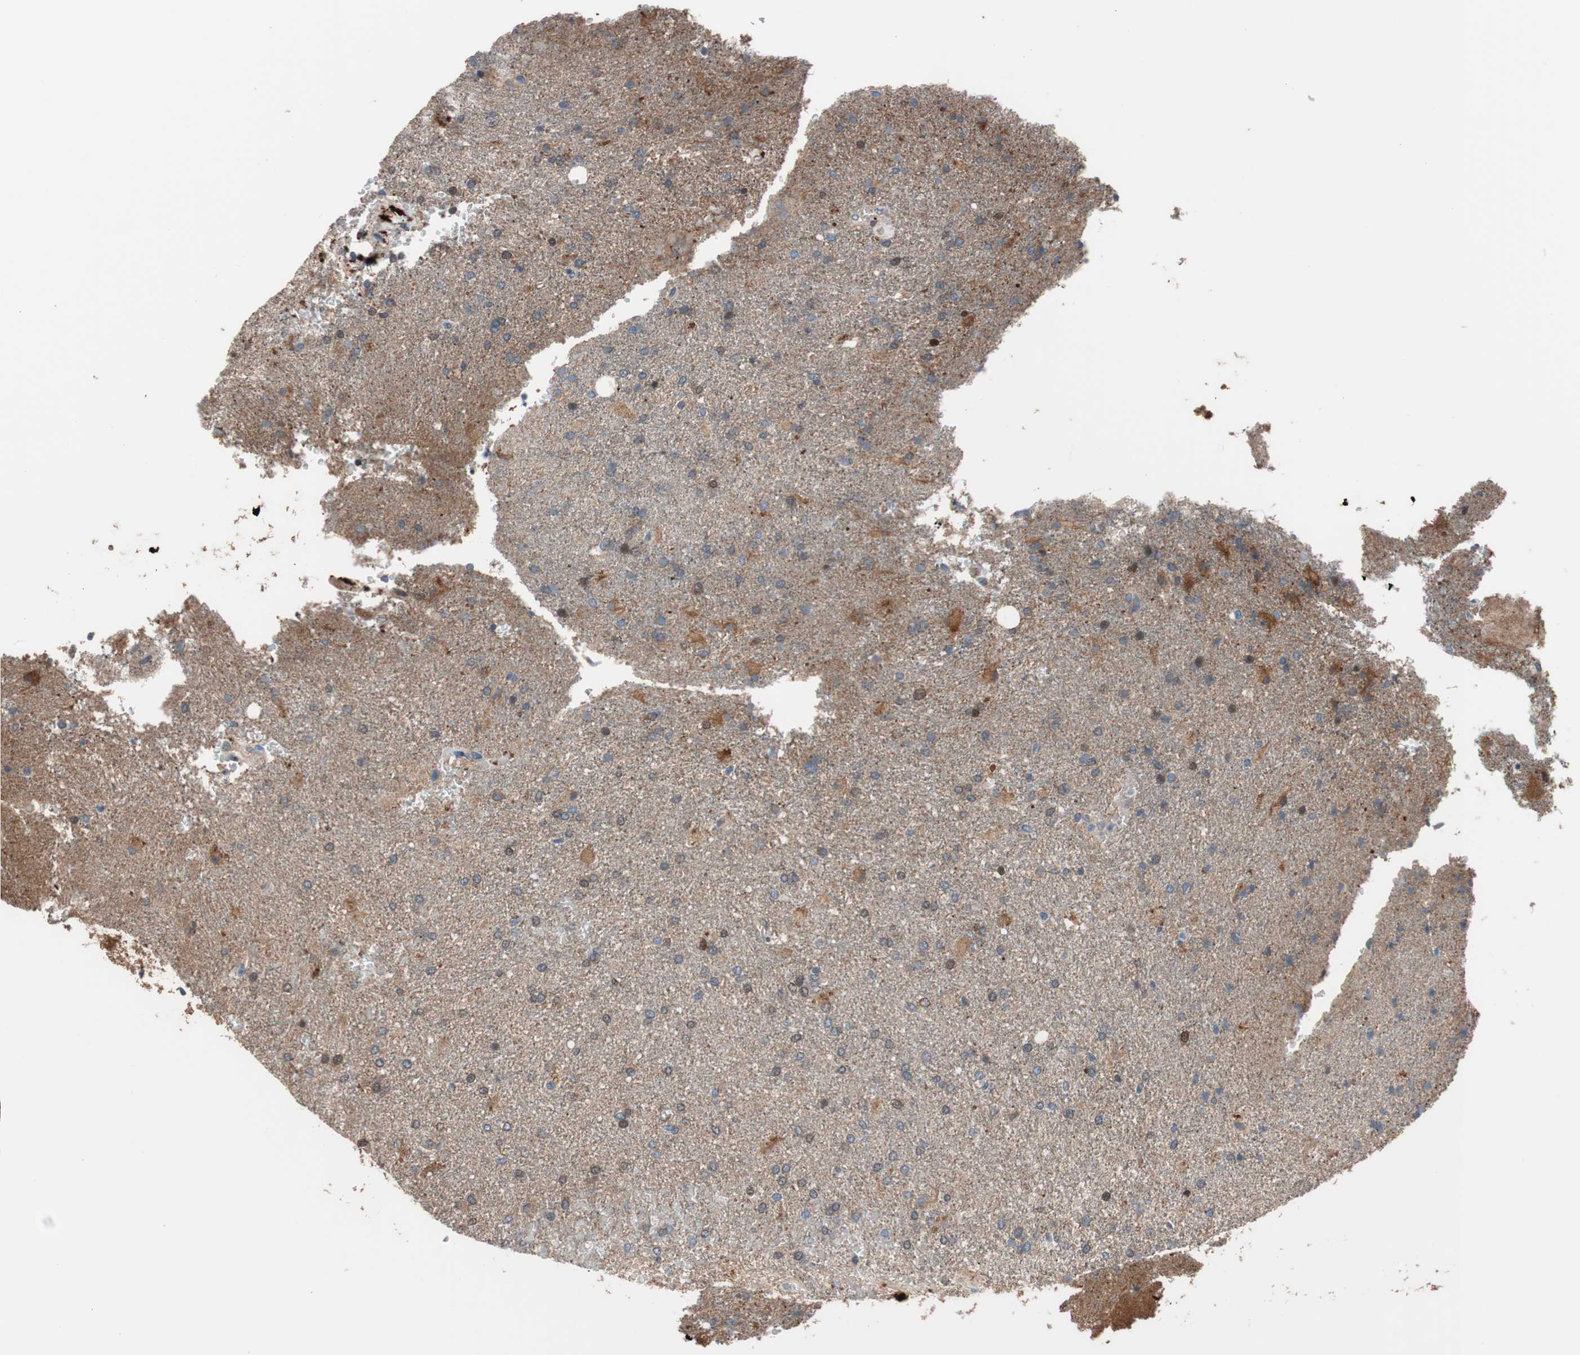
{"staining": {"intensity": "weak", "quantity": "<25%", "location": "cytoplasmic/membranous,nuclear"}, "tissue": "glioma", "cell_type": "Tumor cells", "image_type": "cancer", "snomed": [{"axis": "morphology", "description": "Glioma, malignant, High grade"}, {"axis": "topography", "description": "Brain"}], "caption": "Image shows no protein positivity in tumor cells of malignant glioma (high-grade) tissue.", "gene": "PRDX2", "patient": {"sex": "male", "age": 71}}